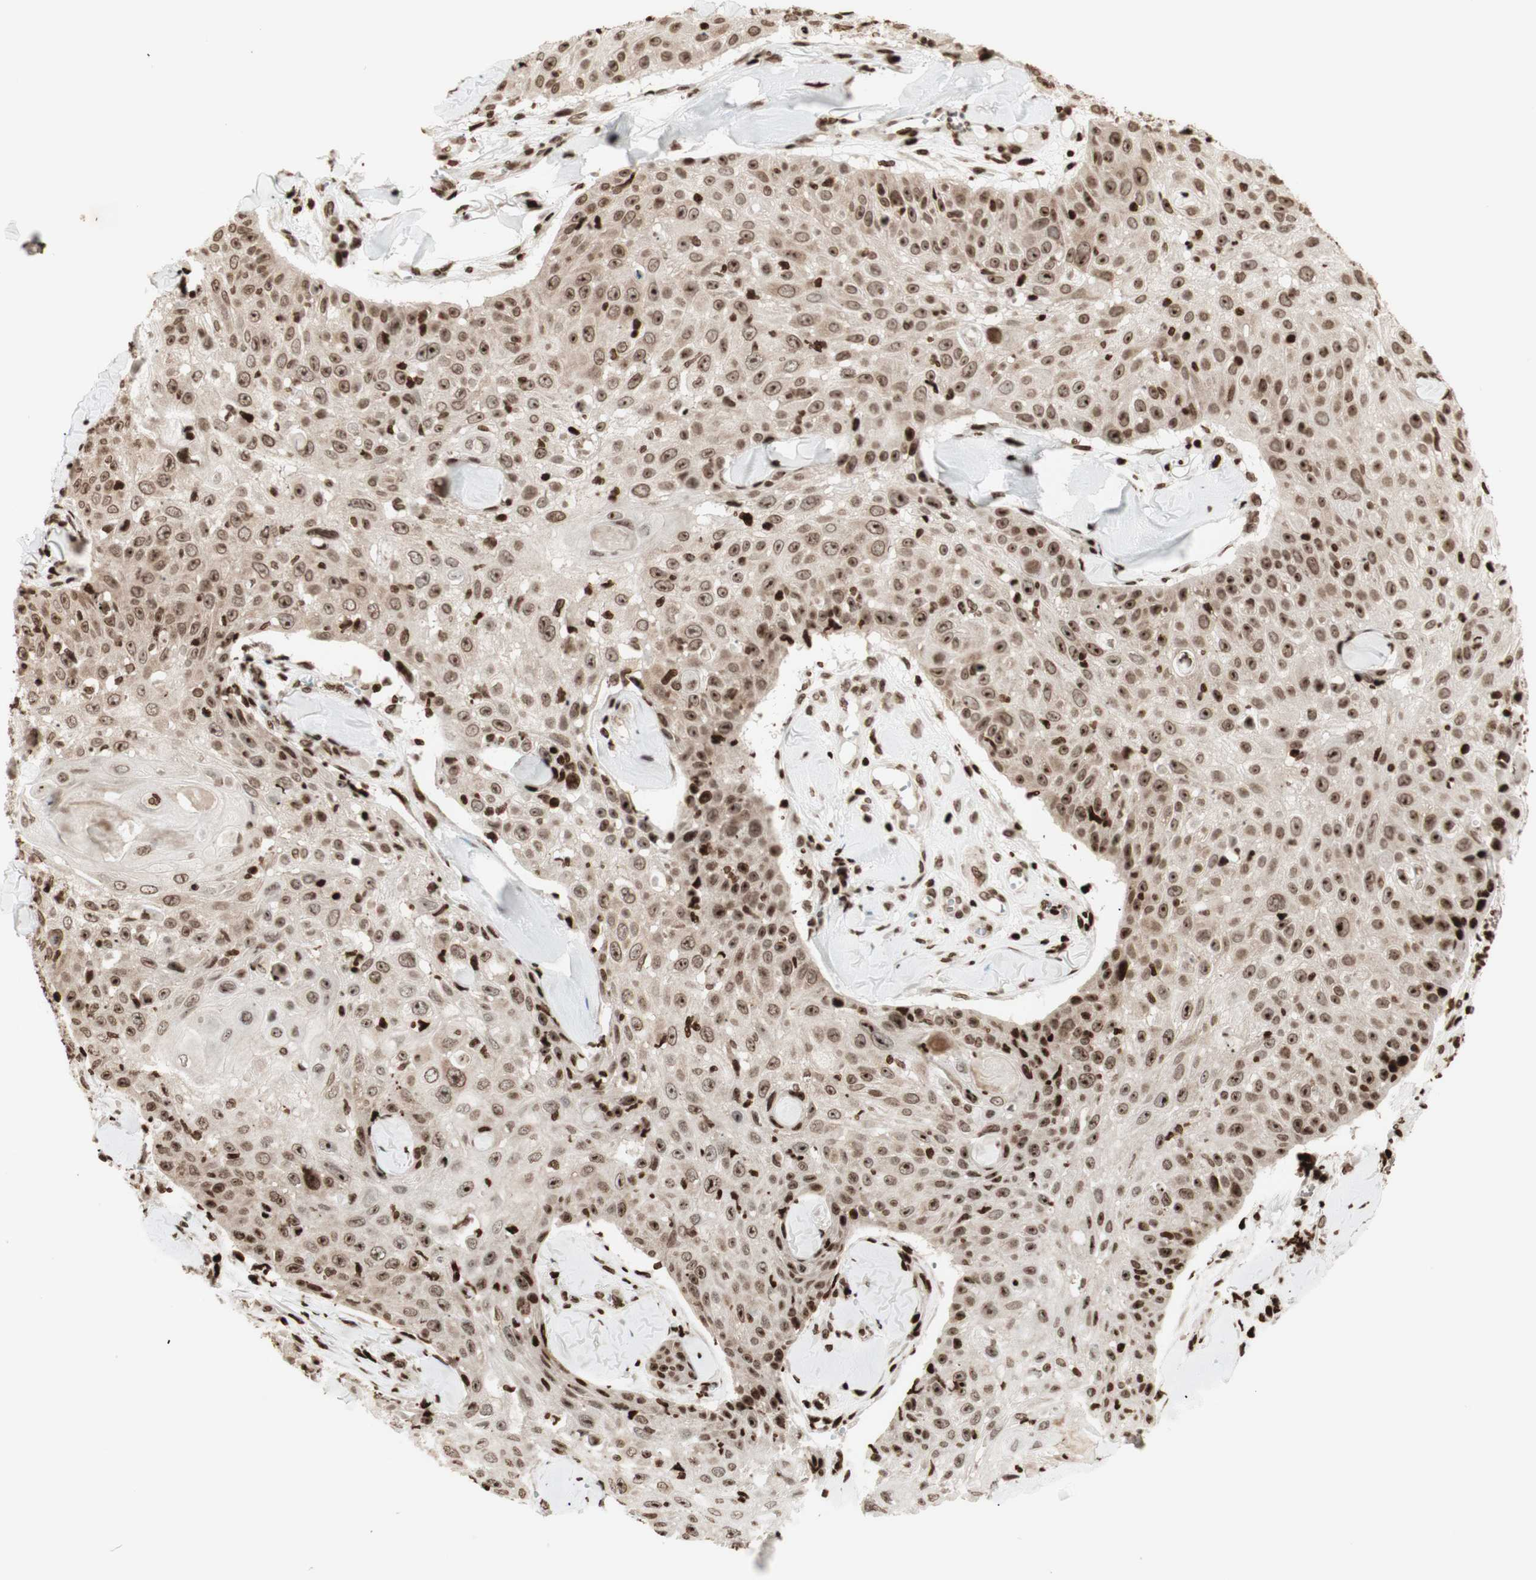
{"staining": {"intensity": "strong", "quantity": ">75%", "location": "cytoplasmic/membranous,nuclear"}, "tissue": "skin cancer", "cell_type": "Tumor cells", "image_type": "cancer", "snomed": [{"axis": "morphology", "description": "Squamous cell carcinoma, NOS"}, {"axis": "topography", "description": "Skin"}], "caption": "Skin squamous cell carcinoma stained for a protein (brown) displays strong cytoplasmic/membranous and nuclear positive staining in about >75% of tumor cells.", "gene": "NCAPD2", "patient": {"sex": "male", "age": 86}}